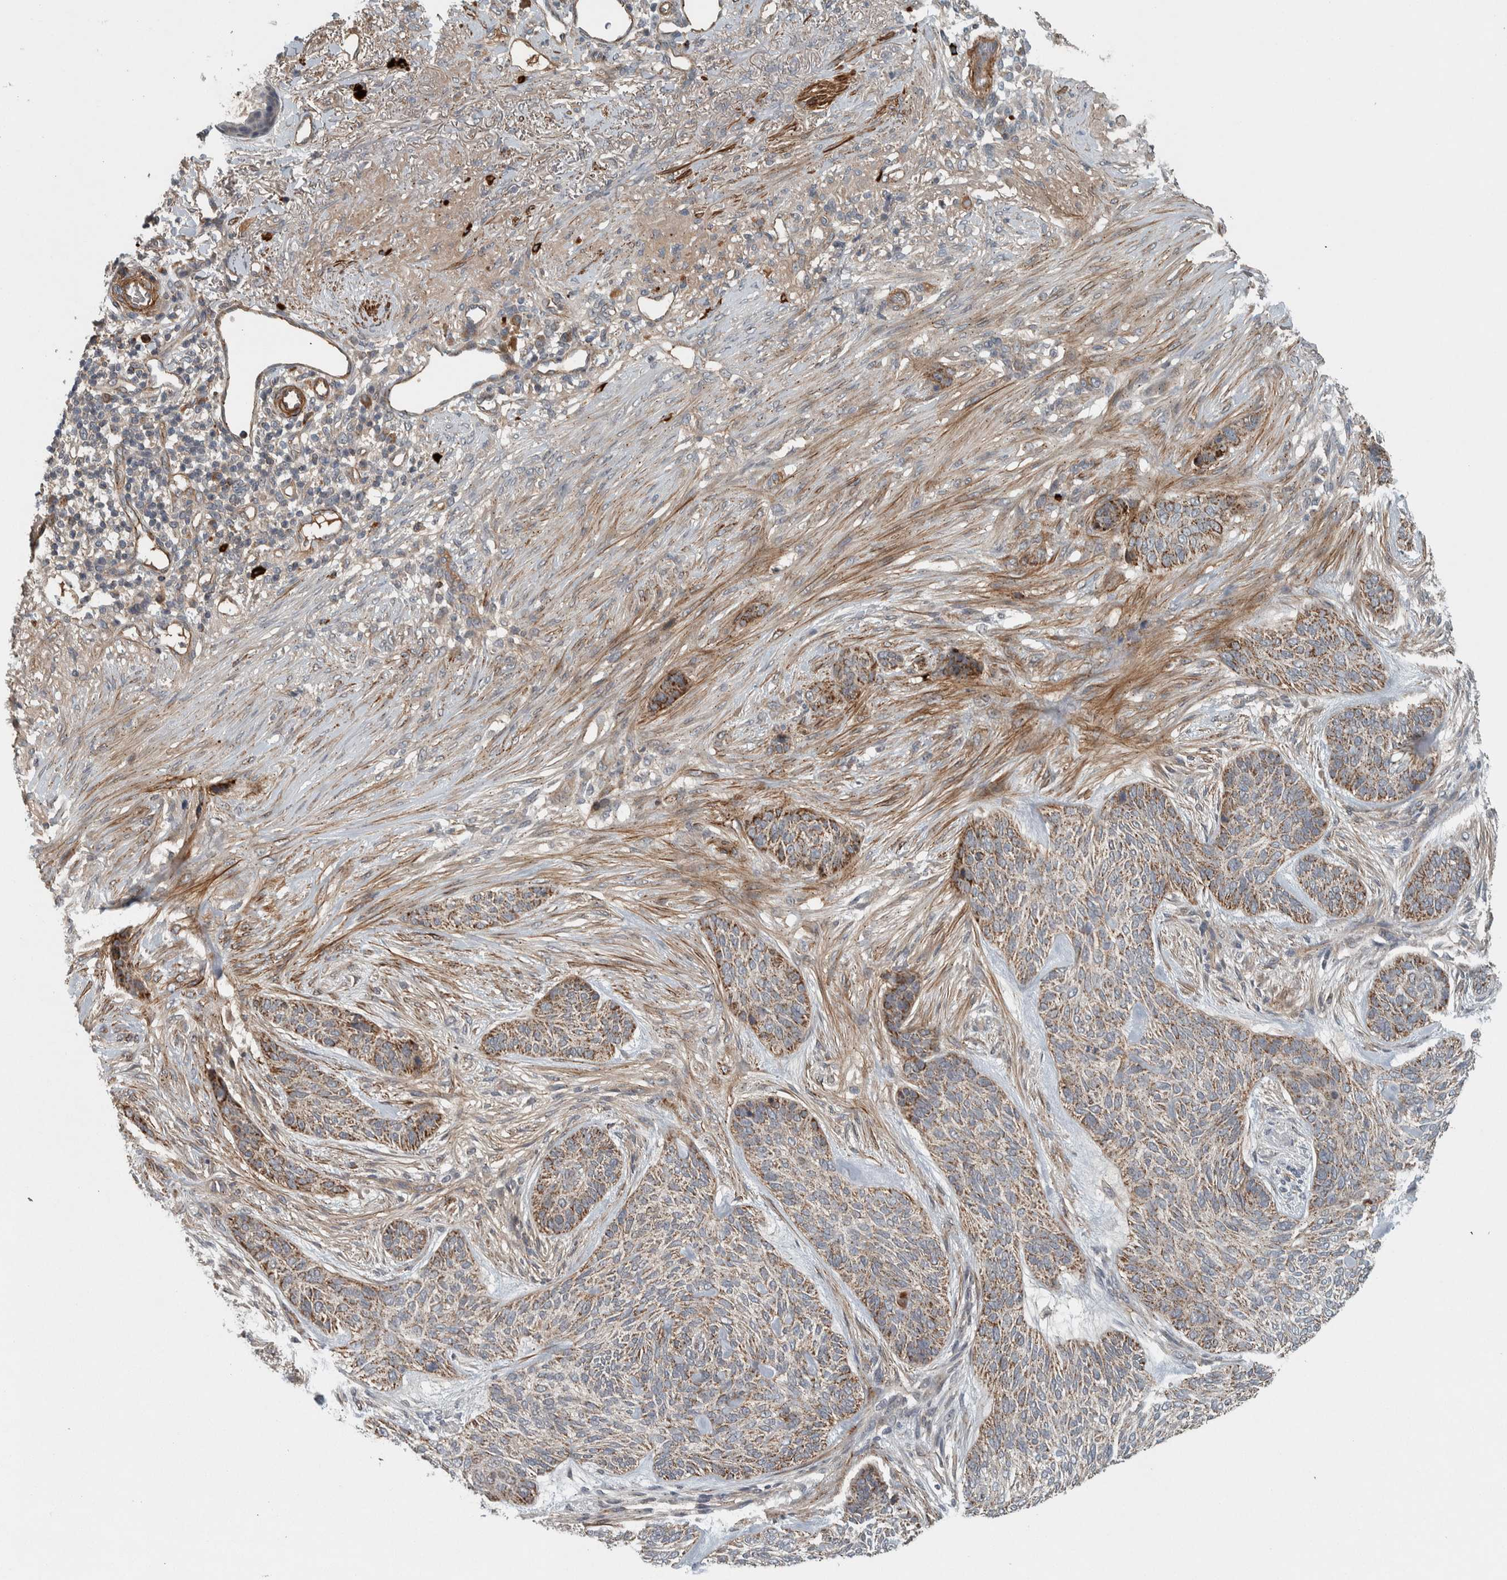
{"staining": {"intensity": "moderate", "quantity": ">75%", "location": "cytoplasmic/membranous"}, "tissue": "skin cancer", "cell_type": "Tumor cells", "image_type": "cancer", "snomed": [{"axis": "morphology", "description": "Basal cell carcinoma"}, {"axis": "topography", "description": "Skin"}], "caption": "Approximately >75% of tumor cells in human basal cell carcinoma (skin) display moderate cytoplasmic/membranous protein positivity as visualized by brown immunohistochemical staining.", "gene": "LBHD1", "patient": {"sex": "male", "age": 55}}